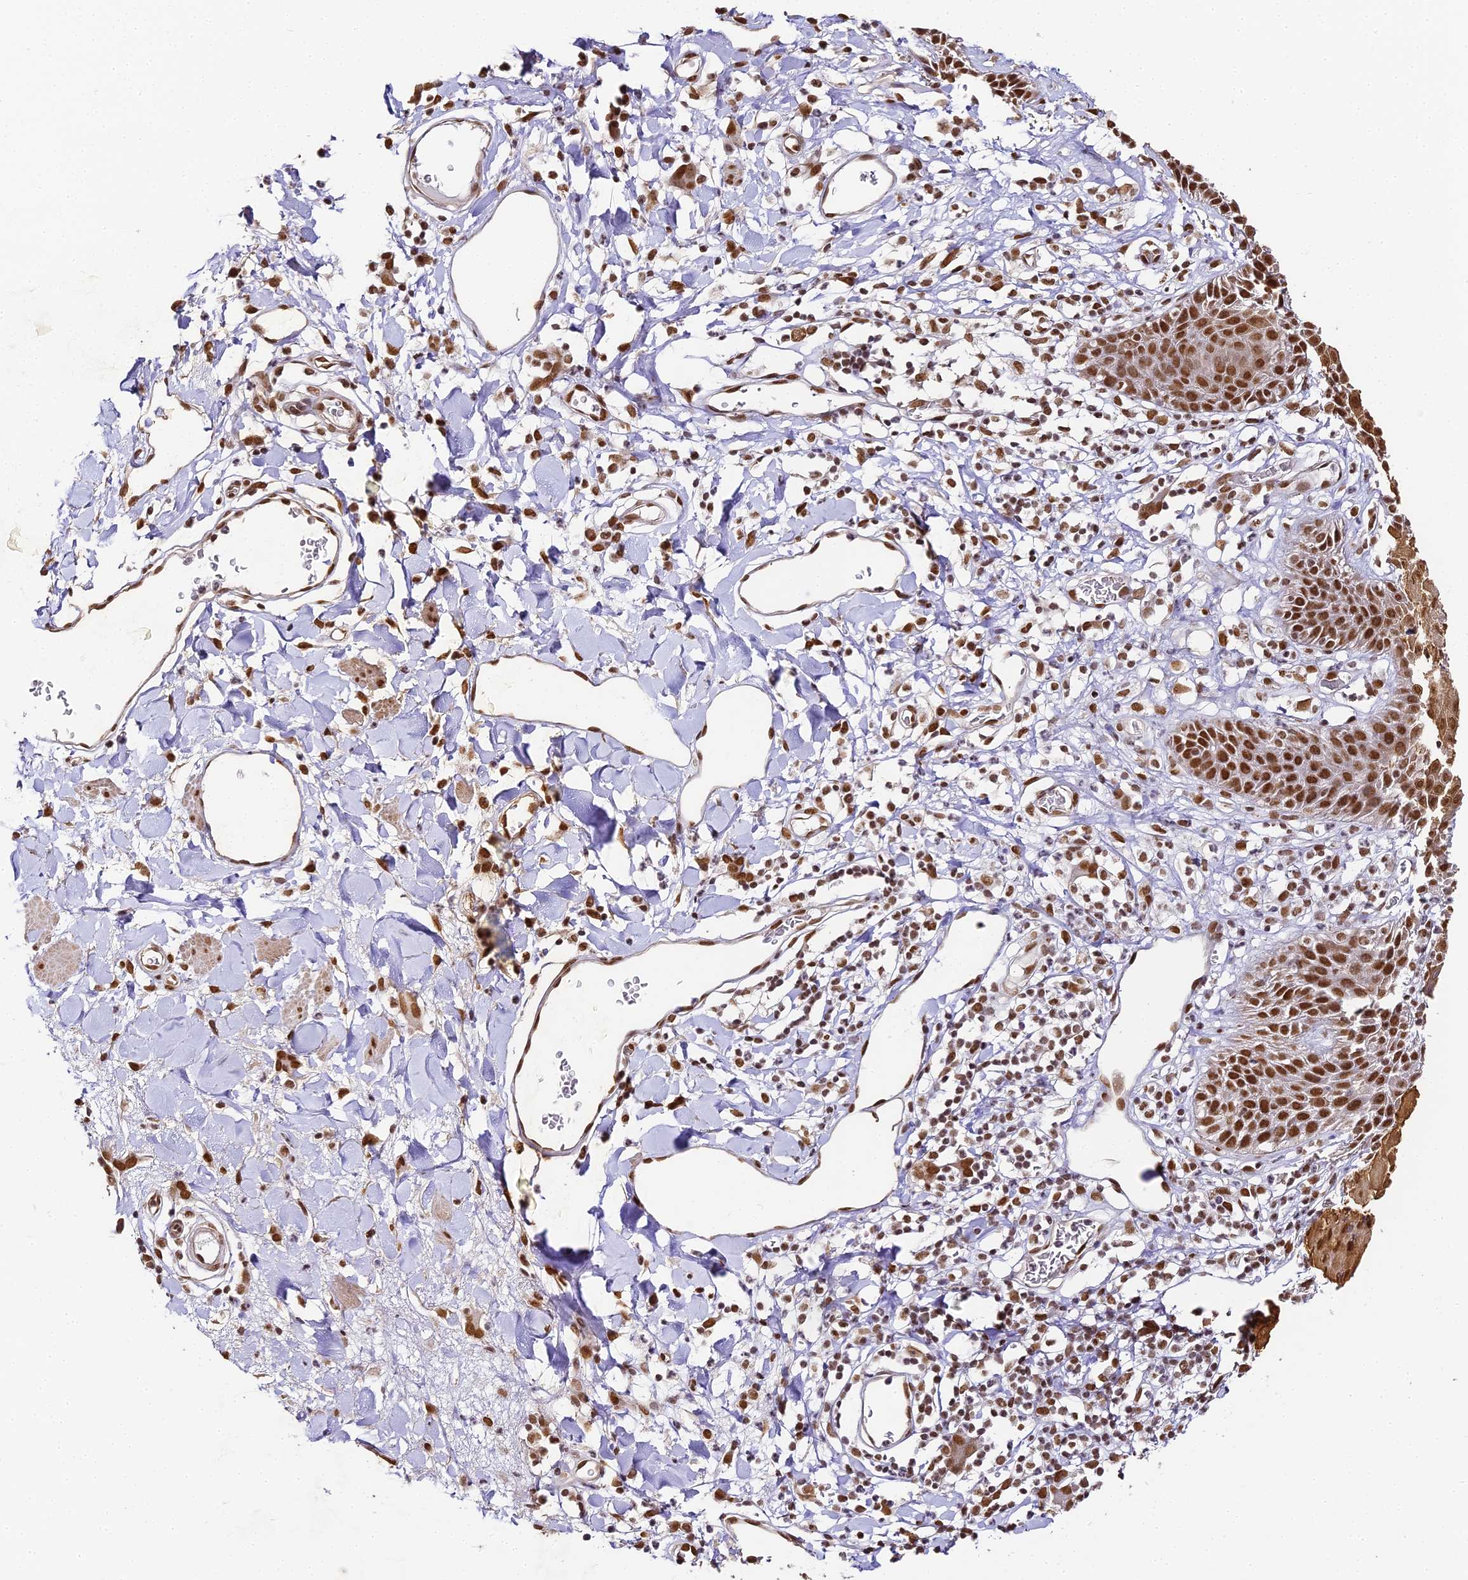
{"staining": {"intensity": "strong", "quantity": ">75%", "location": "nuclear"}, "tissue": "skin", "cell_type": "Epidermal cells", "image_type": "normal", "snomed": [{"axis": "morphology", "description": "Normal tissue, NOS"}, {"axis": "topography", "description": "Vulva"}], "caption": "Brown immunohistochemical staining in benign human skin exhibits strong nuclear staining in approximately >75% of epidermal cells. The staining was performed using DAB (3,3'-diaminobenzidine), with brown indicating positive protein expression. Nuclei are stained blue with hematoxylin.", "gene": "HNRNPA1", "patient": {"sex": "female", "age": 68}}